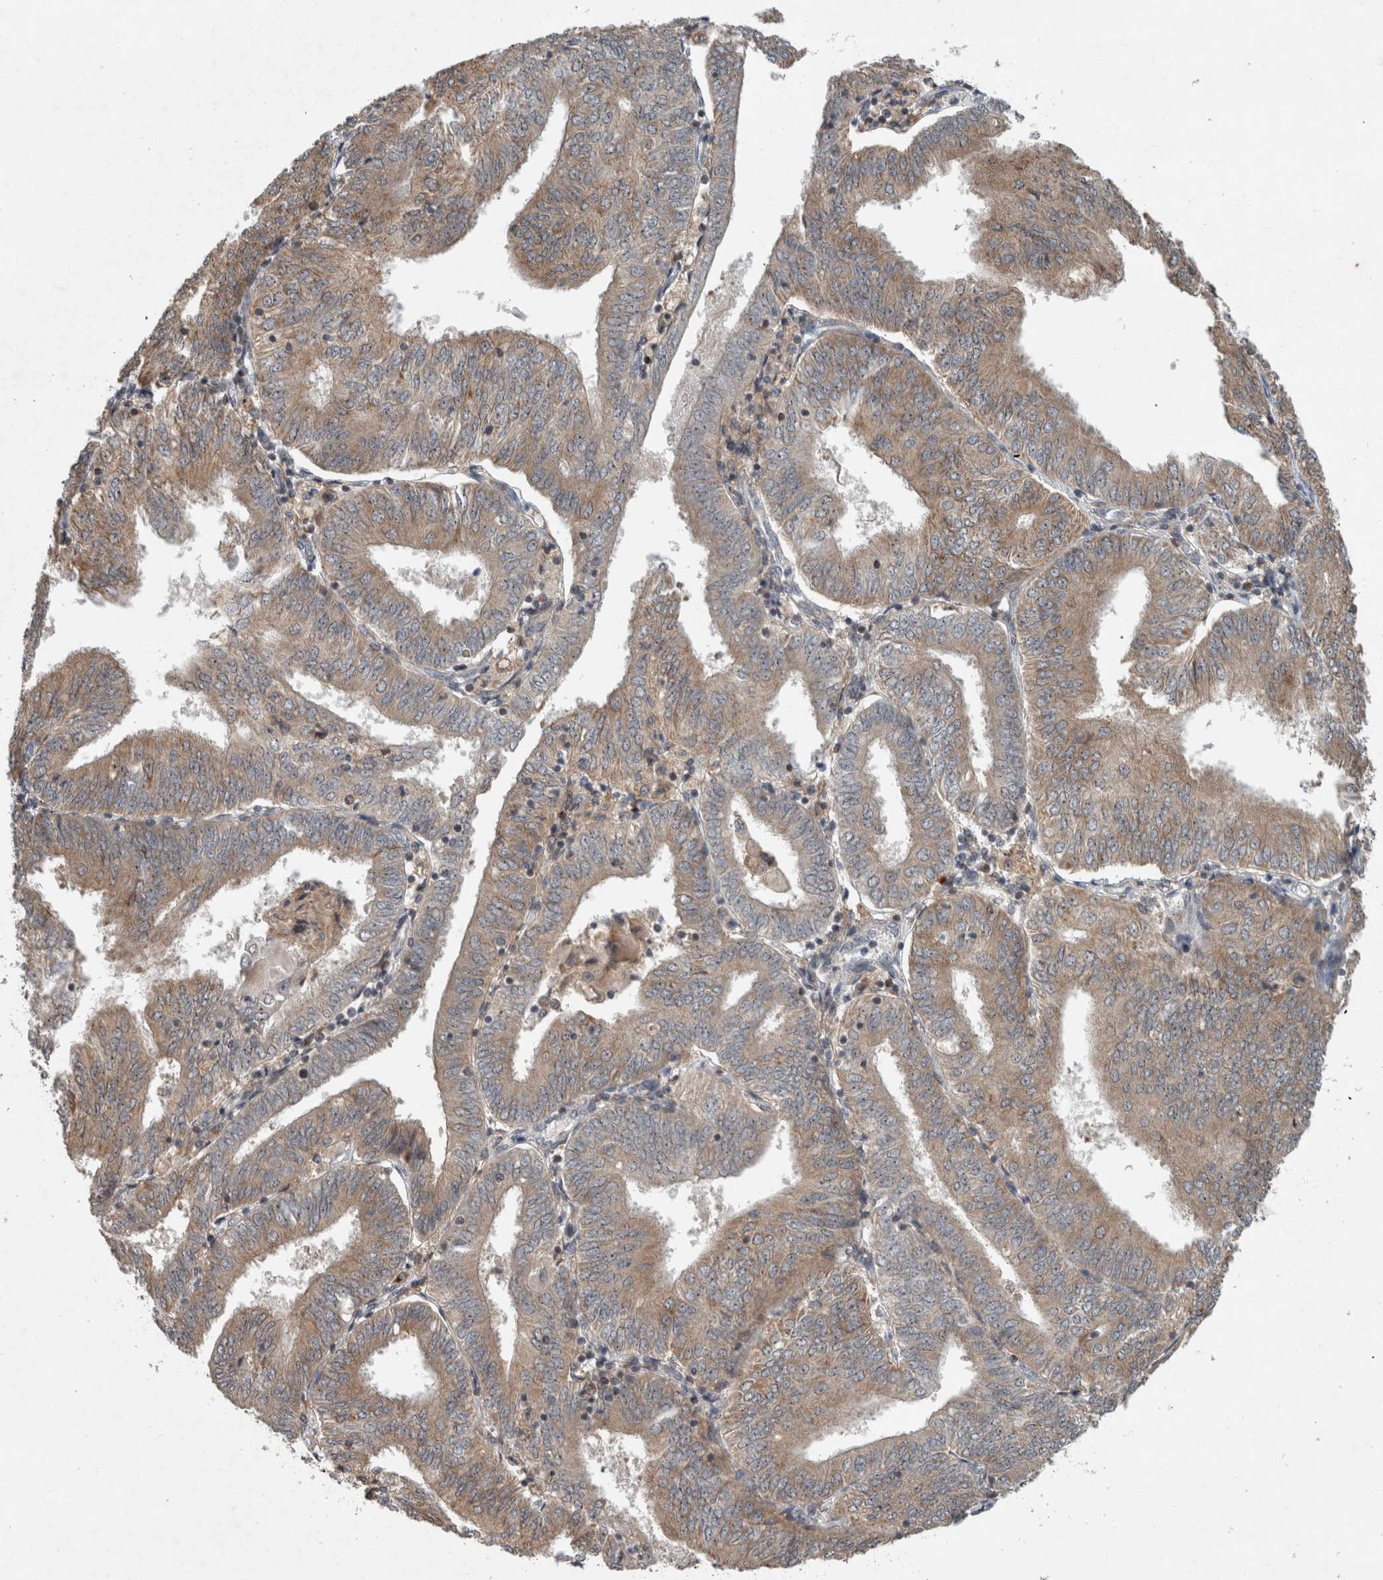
{"staining": {"intensity": "moderate", "quantity": ">75%", "location": "cytoplasmic/membranous"}, "tissue": "endometrial cancer", "cell_type": "Tumor cells", "image_type": "cancer", "snomed": [{"axis": "morphology", "description": "Adenocarcinoma, NOS"}, {"axis": "topography", "description": "Endometrium"}], "caption": "Immunohistochemistry (IHC) of endometrial adenocarcinoma reveals medium levels of moderate cytoplasmic/membranous staining in approximately >75% of tumor cells.", "gene": "GPR137B", "patient": {"sex": "female", "age": 58}}